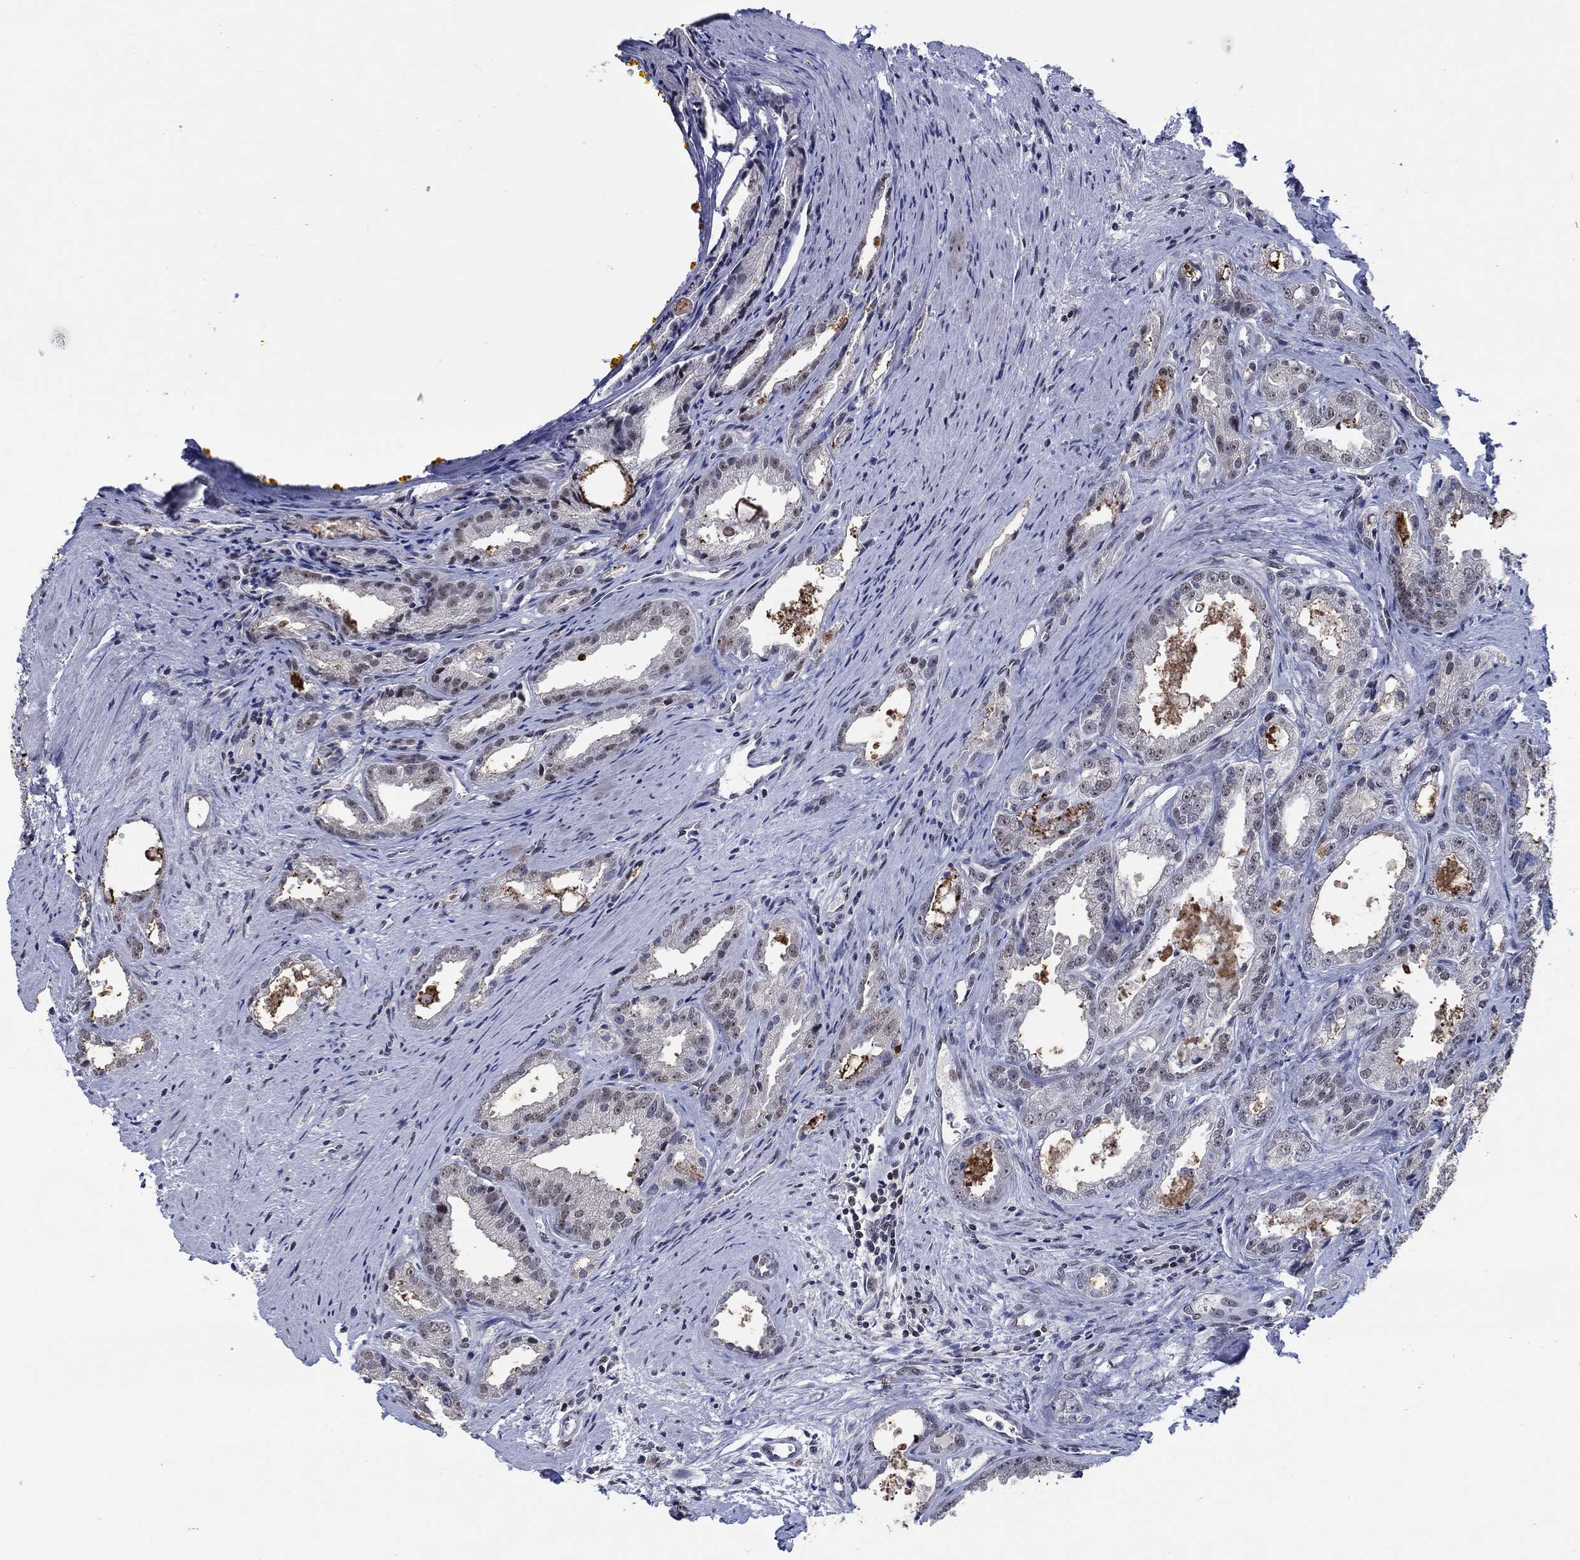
{"staining": {"intensity": "negative", "quantity": "none", "location": "none"}, "tissue": "prostate cancer", "cell_type": "Tumor cells", "image_type": "cancer", "snomed": [{"axis": "morphology", "description": "Adenocarcinoma, NOS"}, {"axis": "morphology", "description": "Adenocarcinoma, High grade"}, {"axis": "topography", "description": "Prostate"}], "caption": "Prostate cancer stained for a protein using IHC shows no staining tumor cells.", "gene": "HTN1", "patient": {"sex": "male", "age": 70}}